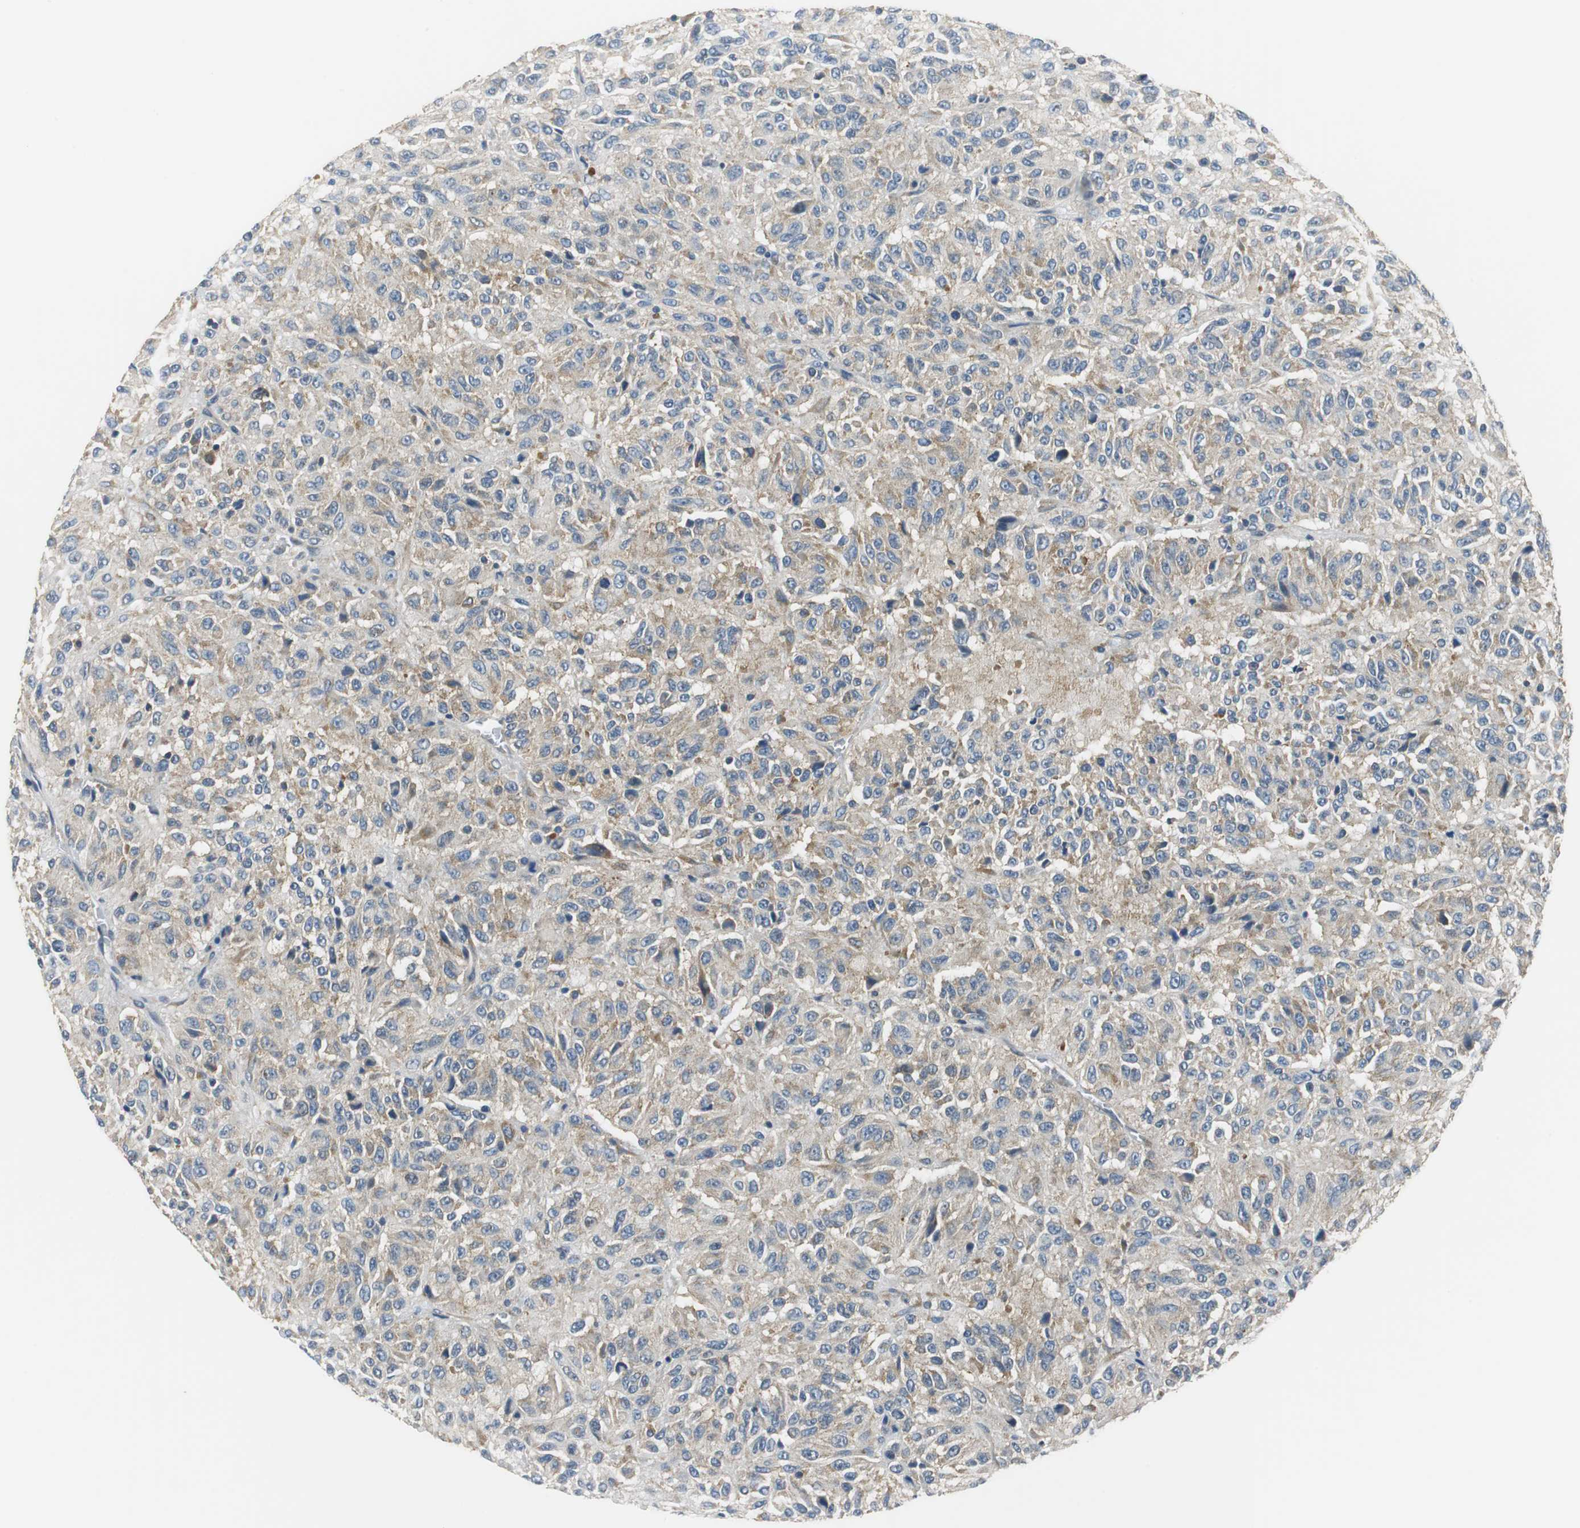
{"staining": {"intensity": "moderate", "quantity": ">75%", "location": "cytoplasmic/membranous"}, "tissue": "melanoma", "cell_type": "Tumor cells", "image_type": "cancer", "snomed": [{"axis": "morphology", "description": "Malignant melanoma, Metastatic site"}, {"axis": "topography", "description": "Lung"}], "caption": "Immunohistochemistry (IHC) (DAB) staining of human malignant melanoma (metastatic site) shows moderate cytoplasmic/membranous protein positivity in about >75% of tumor cells. (brown staining indicates protein expression, while blue staining denotes nuclei).", "gene": "CNOT3", "patient": {"sex": "male", "age": 64}}